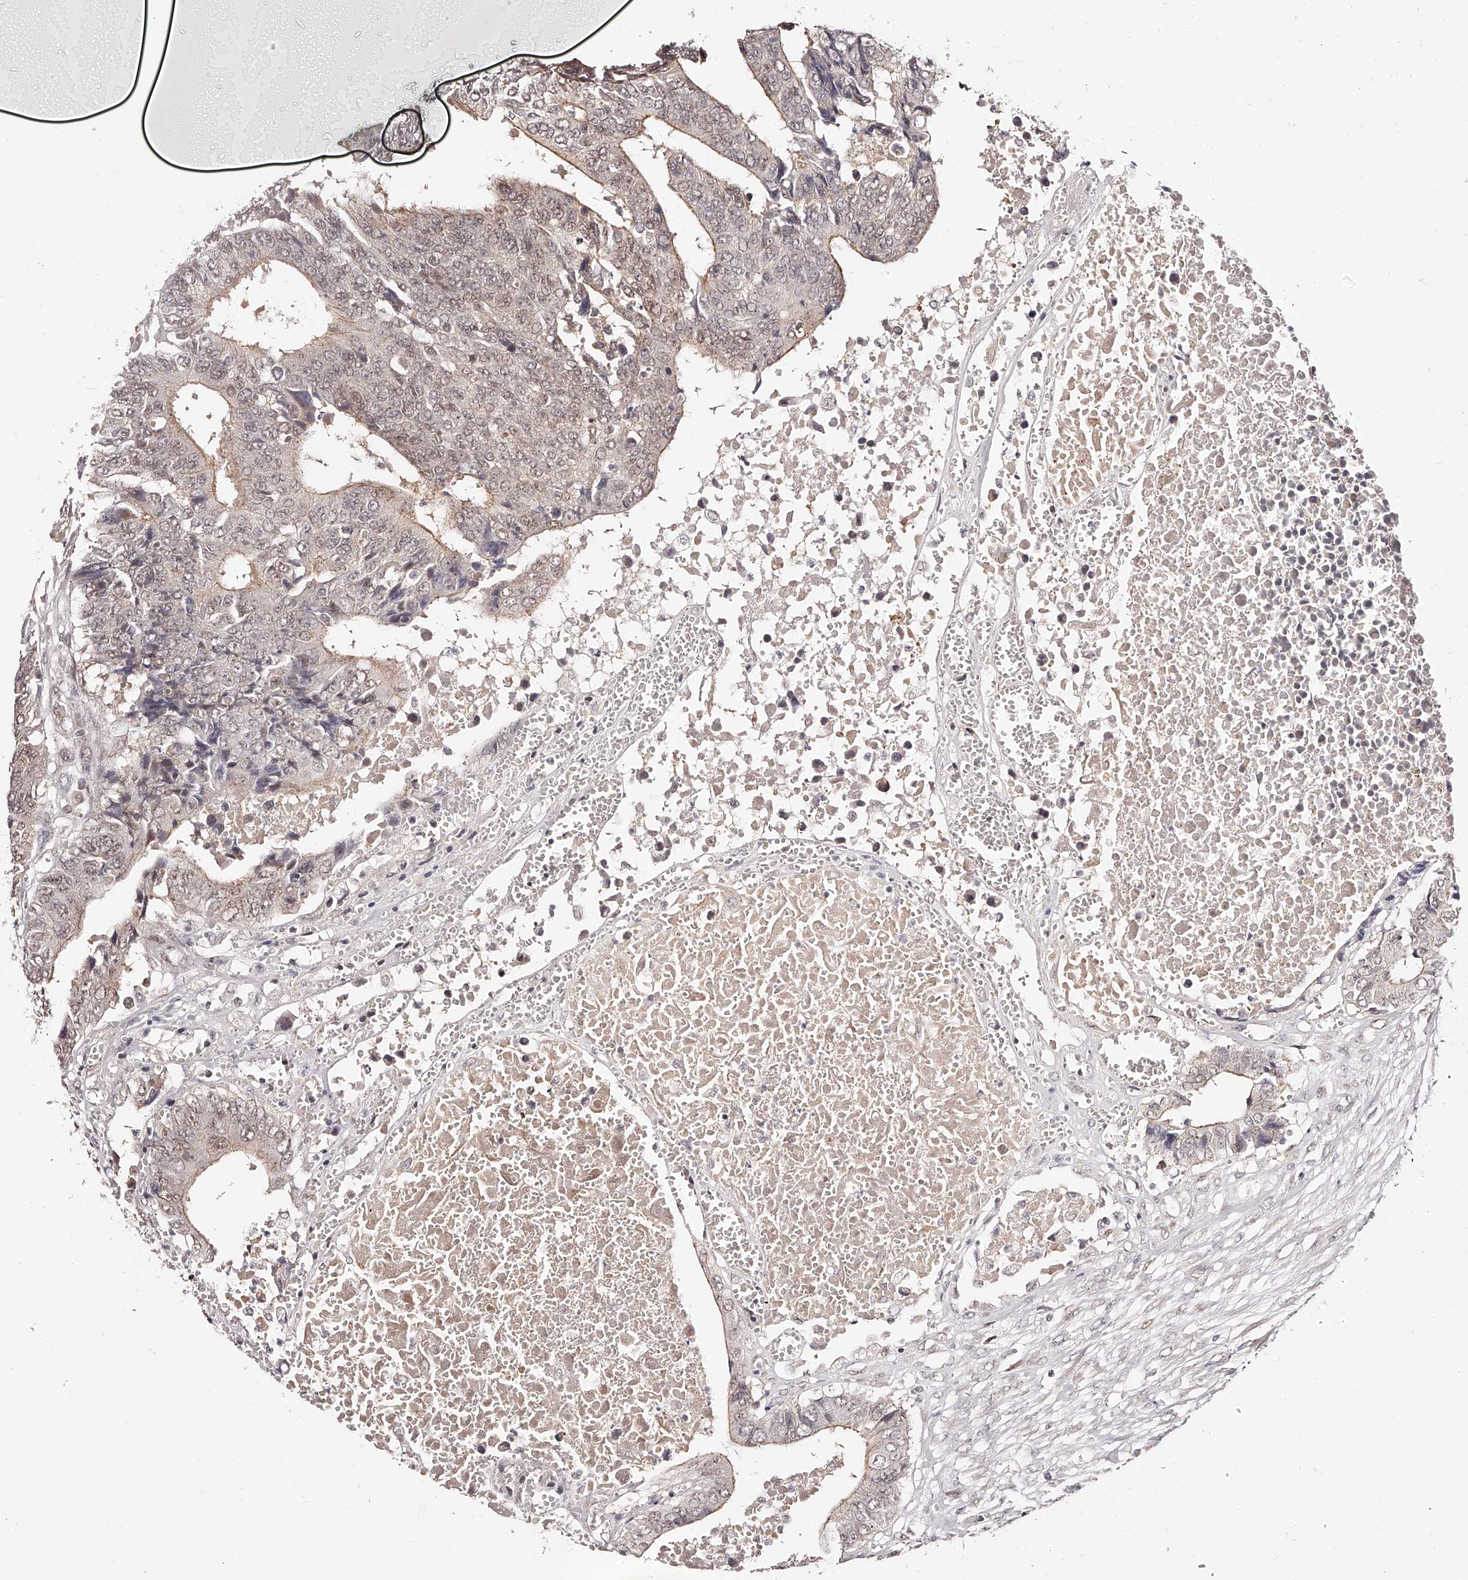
{"staining": {"intensity": "weak", "quantity": "<25%", "location": "cytoplasmic/membranous,nuclear"}, "tissue": "colorectal cancer", "cell_type": "Tumor cells", "image_type": "cancer", "snomed": [{"axis": "morphology", "description": "Adenocarcinoma, NOS"}, {"axis": "topography", "description": "Rectum"}], "caption": "Immunohistochemistry (IHC) photomicrograph of neoplastic tissue: adenocarcinoma (colorectal) stained with DAB (3,3'-diaminobenzidine) shows no significant protein positivity in tumor cells.", "gene": "USF3", "patient": {"sex": "male", "age": 84}}